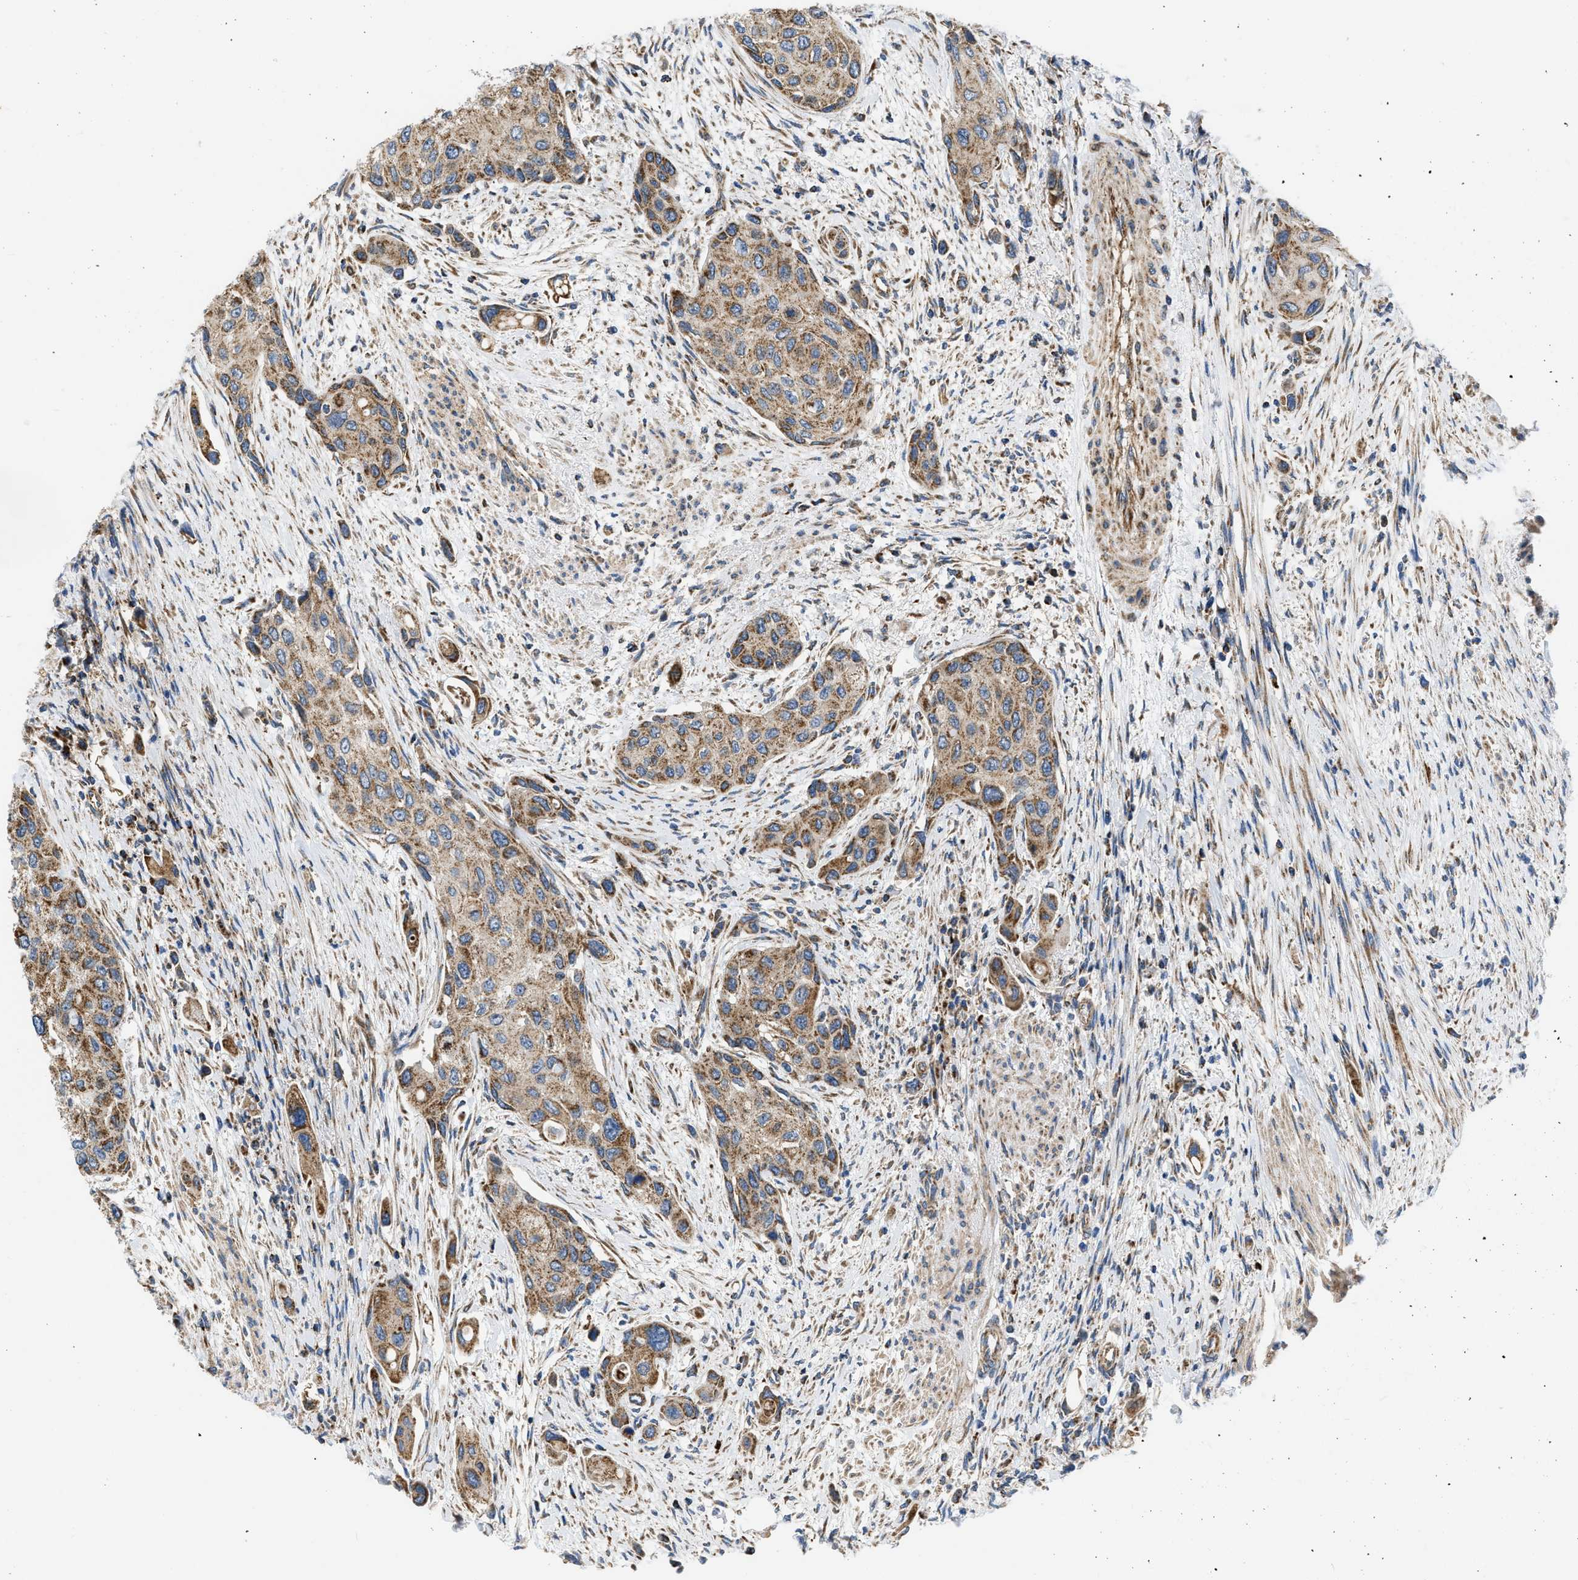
{"staining": {"intensity": "moderate", "quantity": ">75%", "location": "cytoplasmic/membranous"}, "tissue": "urothelial cancer", "cell_type": "Tumor cells", "image_type": "cancer", "snomed": [{"axis": "morphology", "description": "Urothelial carcinoma, High grade"}, {"axis": "topography", "description": "Urinary bladder"}], "caption": "Protein expression analysis of urothelial carcinoma (high-grade) exhibits moderate cytoplasmic/membranous expression in approximately >75% of tumor cells. Using DAB (brown) and hematoxylin (blue) stains, captured at high magnification using brightfield microscopy.", "gene": "OPTN", "patient": {"sex": "female", "age": 56}}